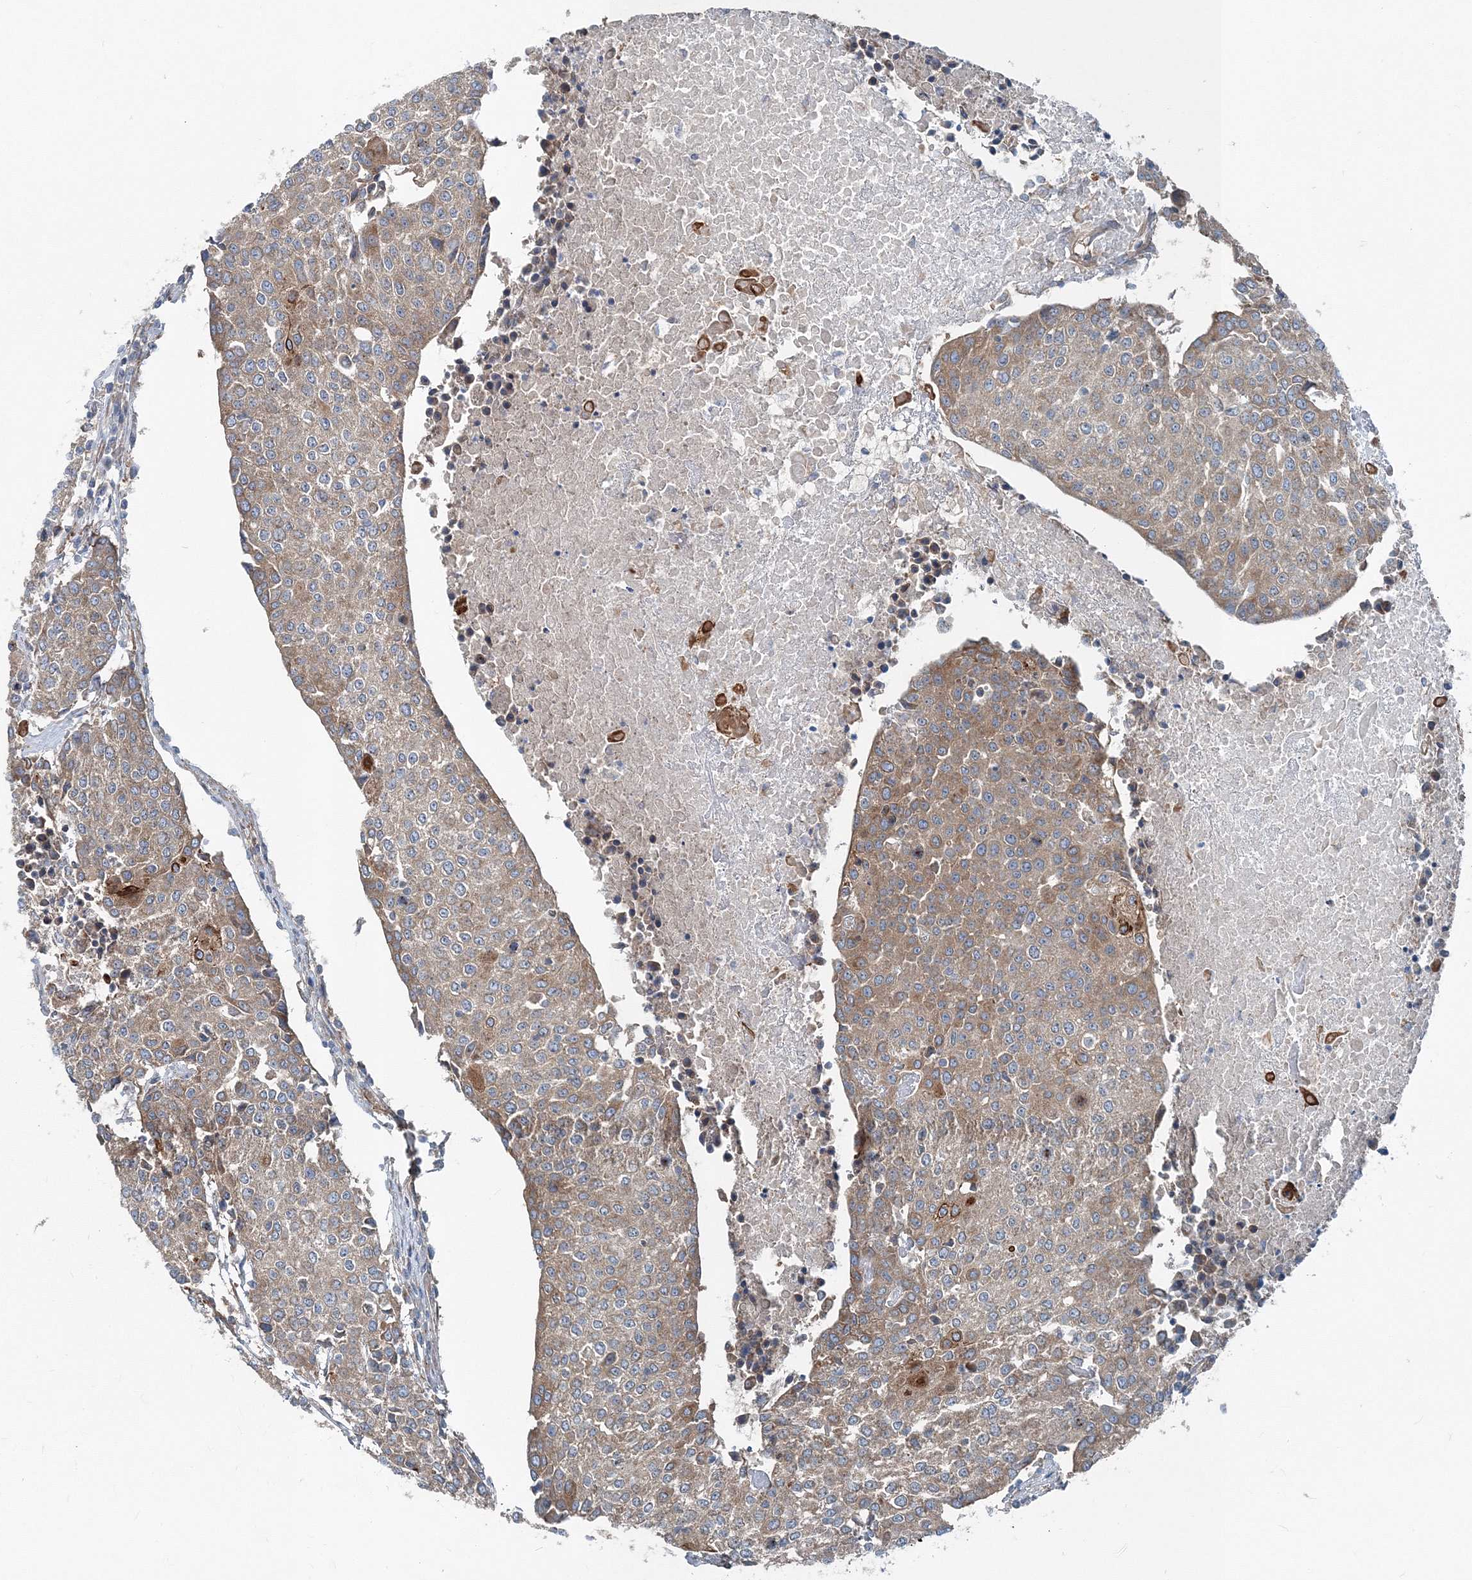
{"staining": {"intensity": "moderate", "quantity": ">75%", "location": "cytoplasmic/membranous"}, "tissue": "urothelial cancer", "cell_type": "Tumor cells", "image_type": "cancer", "snomed": [{"axis": "morphology", "description": "Urothelial carcinoma, High grade"}, {"axis": "topography", "description": "Urinary bladder"}], "caption": "Urothelial carcinoma (high-grade) tissue displays moderate cytoplasmic/membranous staining in about >75% of tumor cells, visualized by immunohistochemistry.", "gene": "MPHOSPH9", "patient": {"sex": "female", "age": 85}}